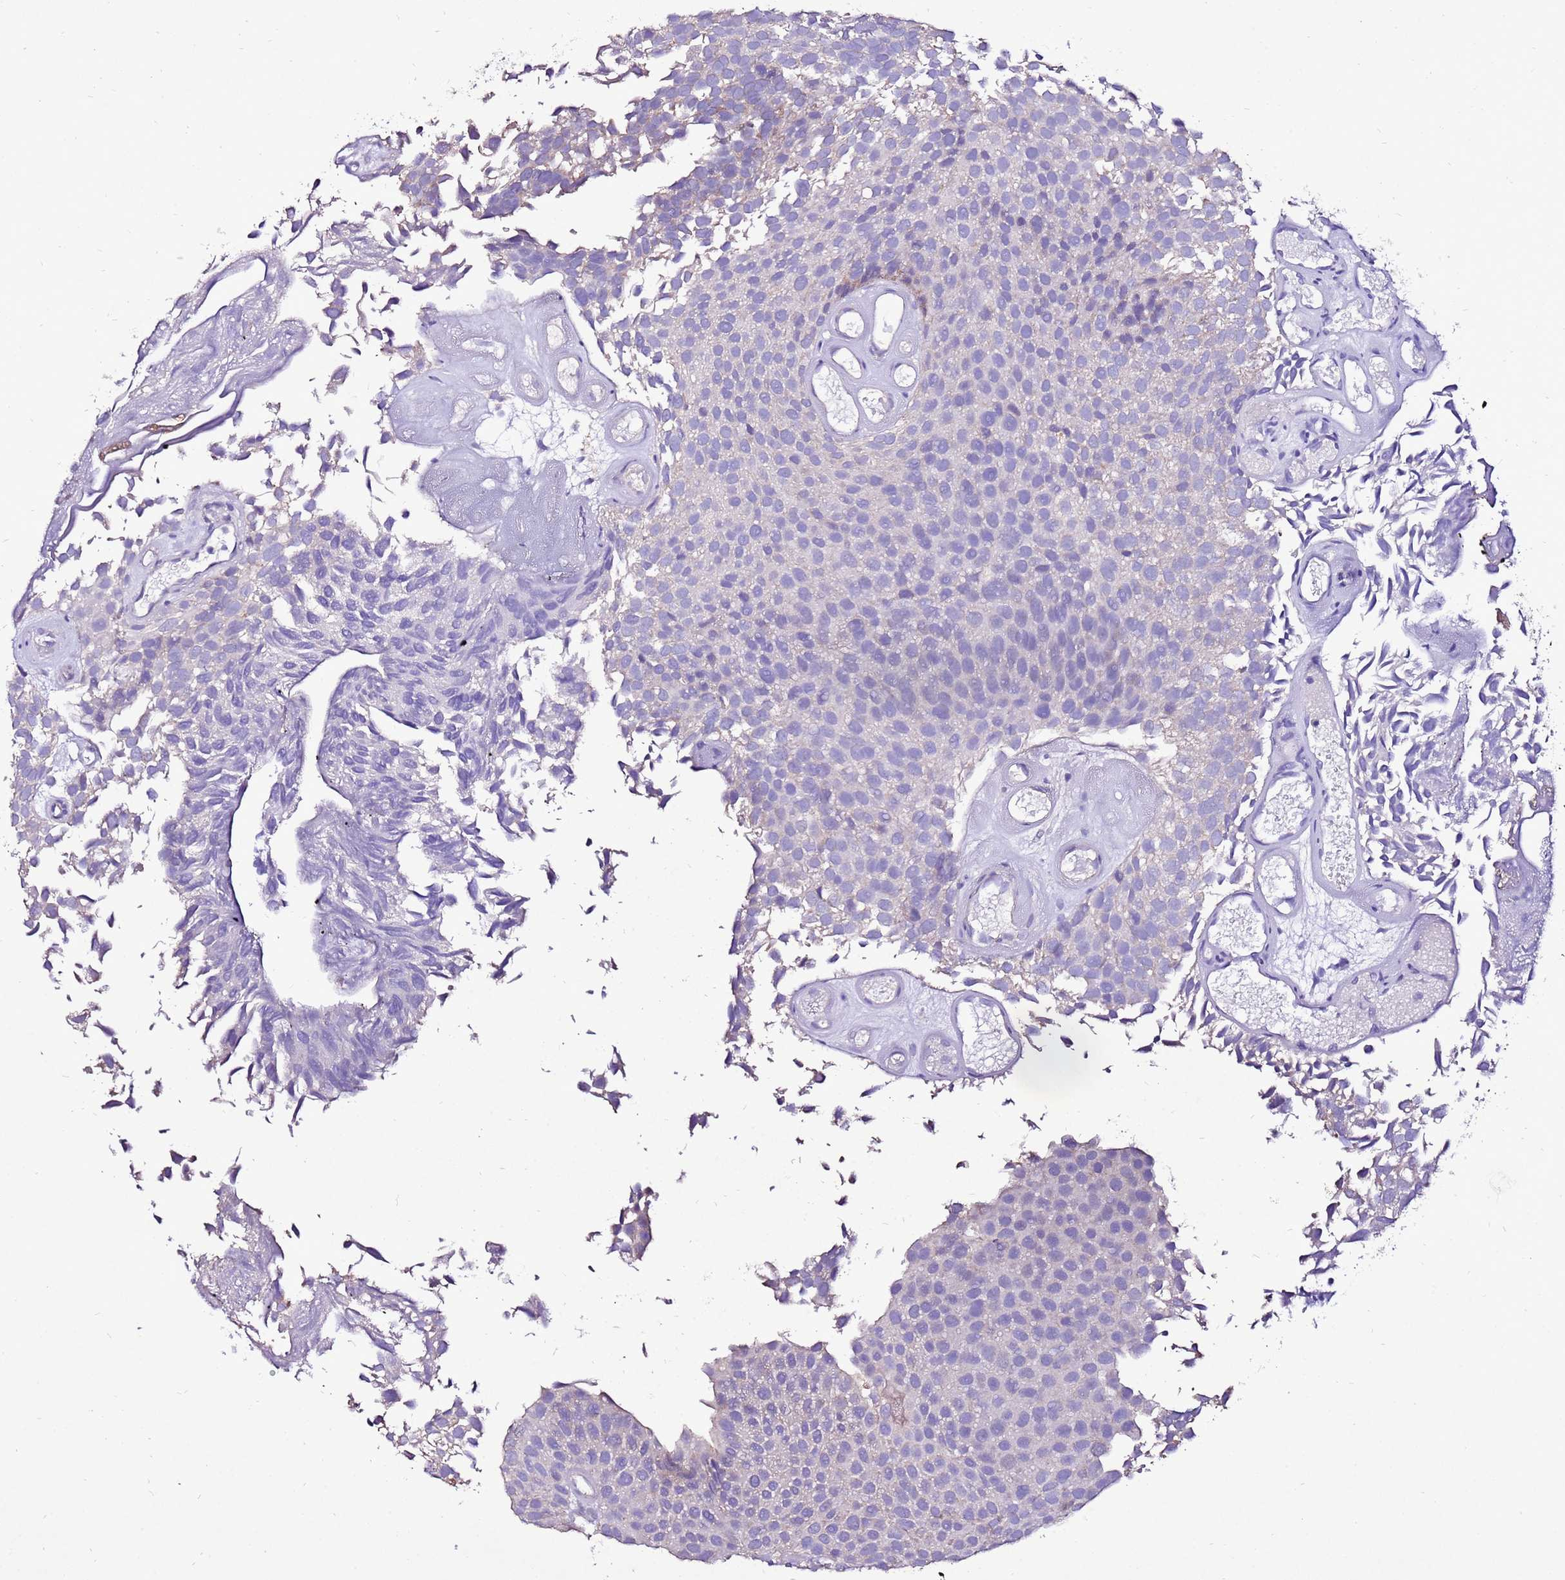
{"staining": {"intensity": "negative", "quantity": "none", "location": "none"}, "tissue": "urothelial cancer", "cell_type": "Tumor cells", "image_type": "cancer", "snomed": [{"axis": "morphology", "description": "Urothelial carcinoma, Low grade"}, {"axis": "topography", "description": "Urinary bladder"}], "caption": "Protein analysis of urothelial carcinoma (low-grade) reveals no significant staining in tumor cells.", "gene": "TMEM106C", "patient": {"sex": "male", "age": 89}}